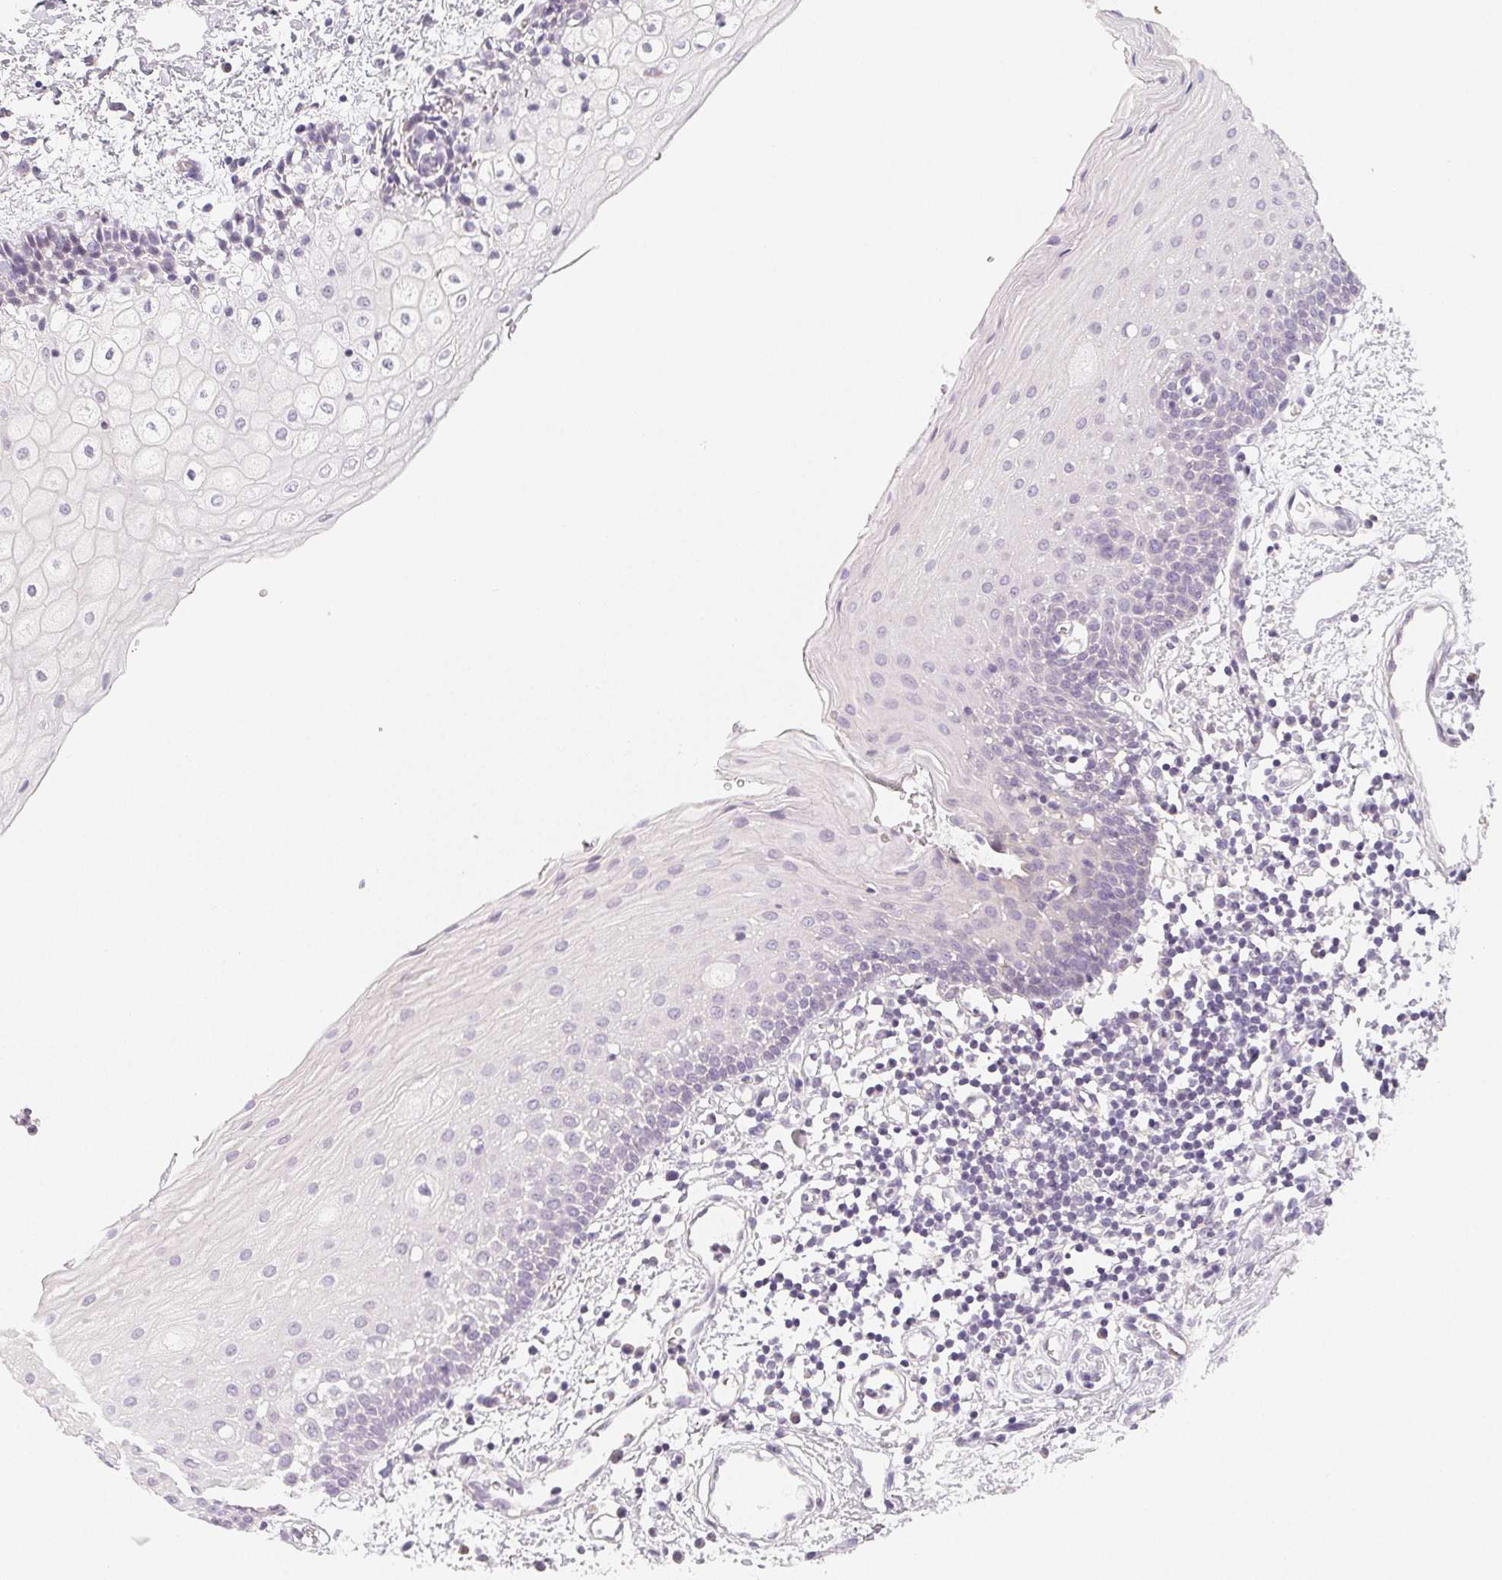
{"staining": {"intensity": "negative", "quantity": "none", "location": "none"}, "tissue": "oral mucosa", "cell_type": "Squamous epithelial cells", "image_type": "normal", "snomed": [{"axis": "morphology", "description": "Normal tissue, NOS"}, {"axis": "topography", "description": "Oral tissue"}], "caption": "A high-resolution image shows immunohistochemistry staining of unremarkable oral mucosa, which exhibits no significant staining in squamous epithelial cells. The staining was performed using DAB to visualize the protein expression in brown, while the nuclei were stained in blue with hematoxylin (Magnification: 20x).", "gene": "LRRC23", "patient": {"sex": "female", "age": 43}}